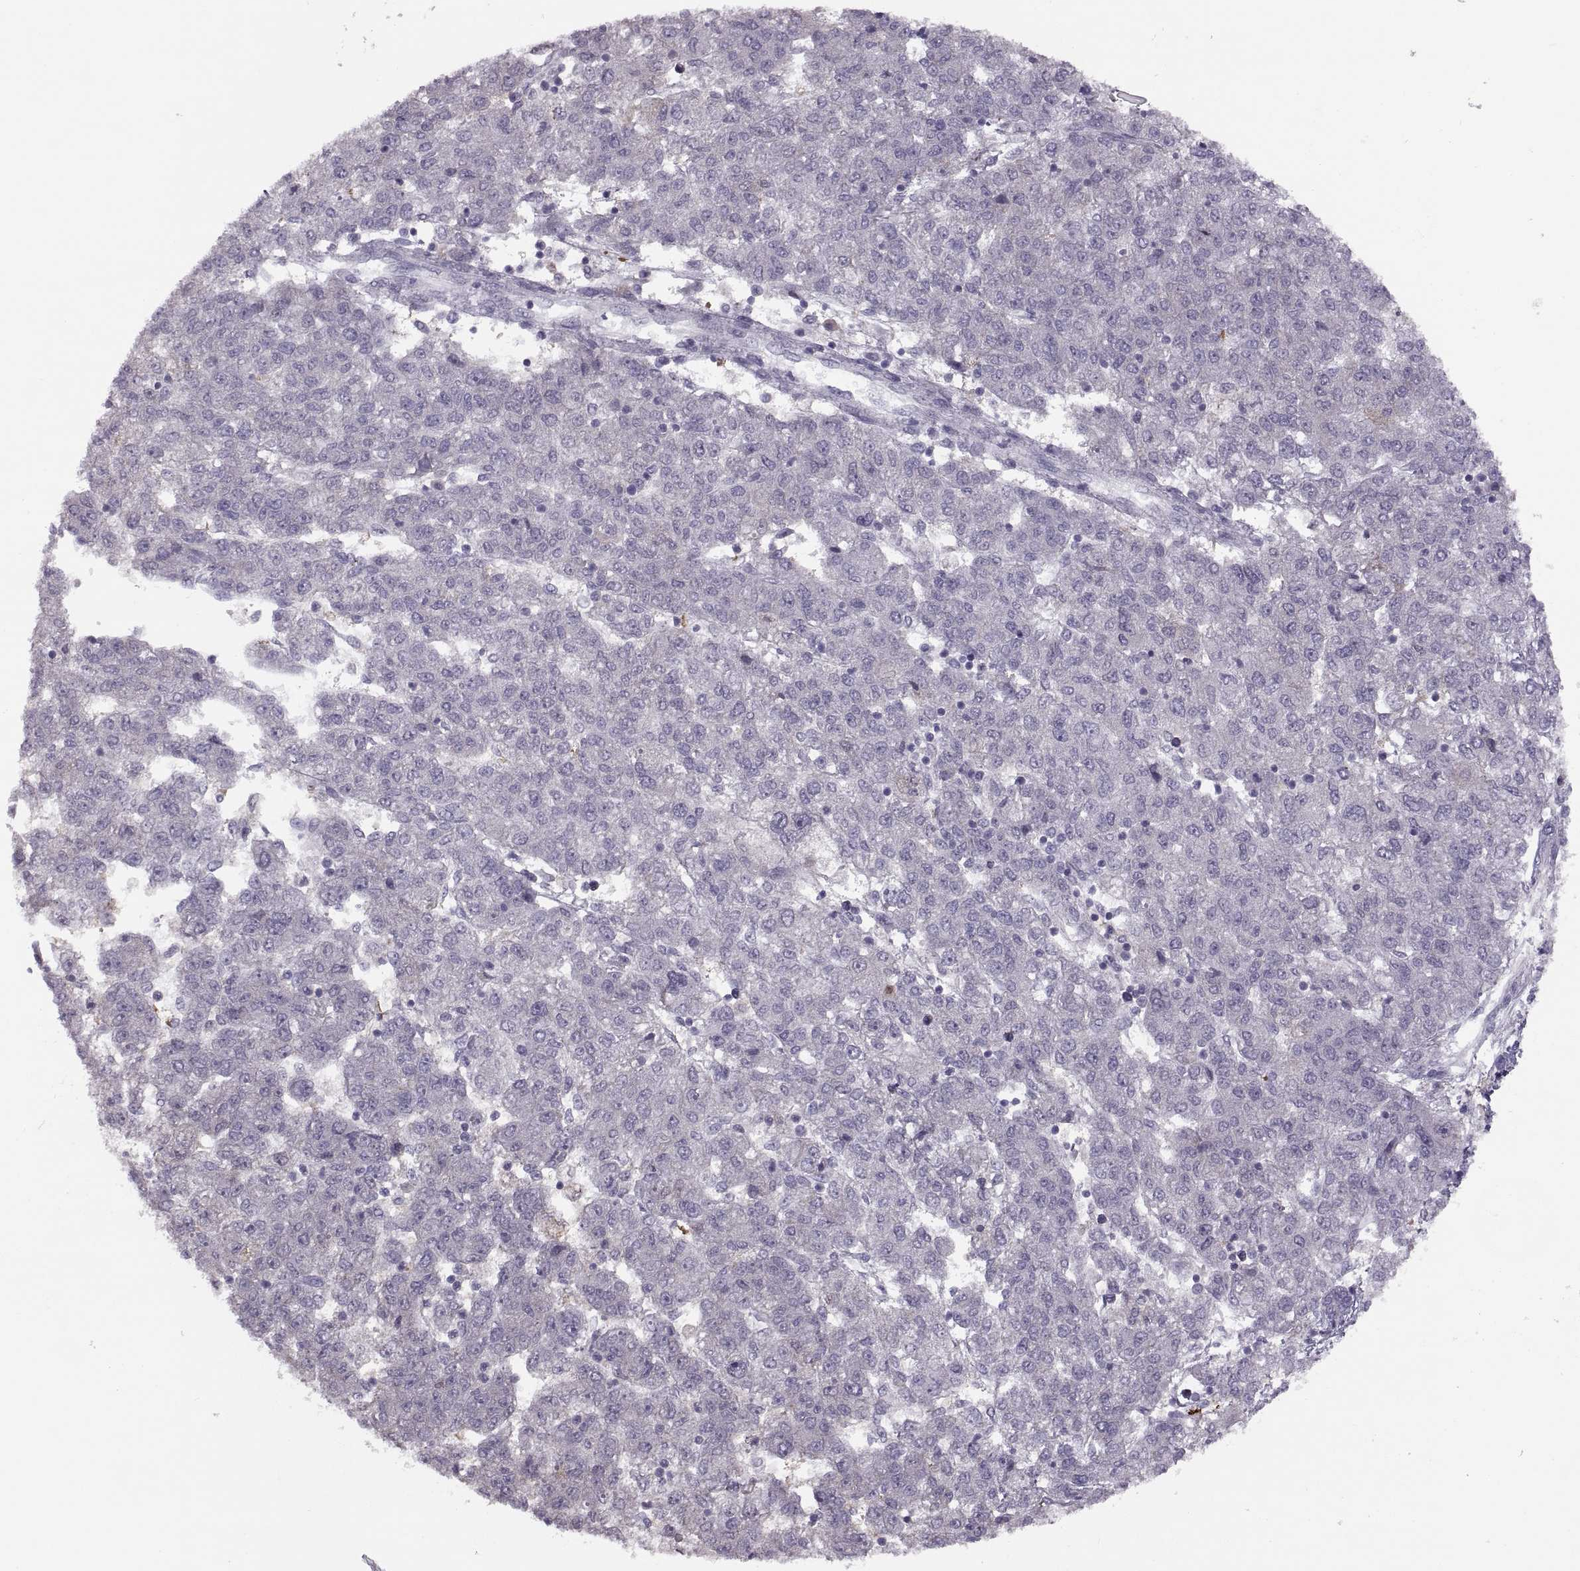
{"staining": {"intensity": "negative", "quantity": "none", "location": "none"}, "tissue": "liver cancer", "cell_type": "Tumor cells", "image_type": "cancer", "snomed": [{"axis": "morphology", "description": "Carcinoma, Hepatocellular, NOS"}, {"axis": "topography", "description": "Liver"}], "caption": "This is an immunohistochemistry micrograph of human liver hepatocellular carcinoma. There is no staining in tumor cells.", "gene": "H2AP", "patient": {"sex": "male", "age": 56}}